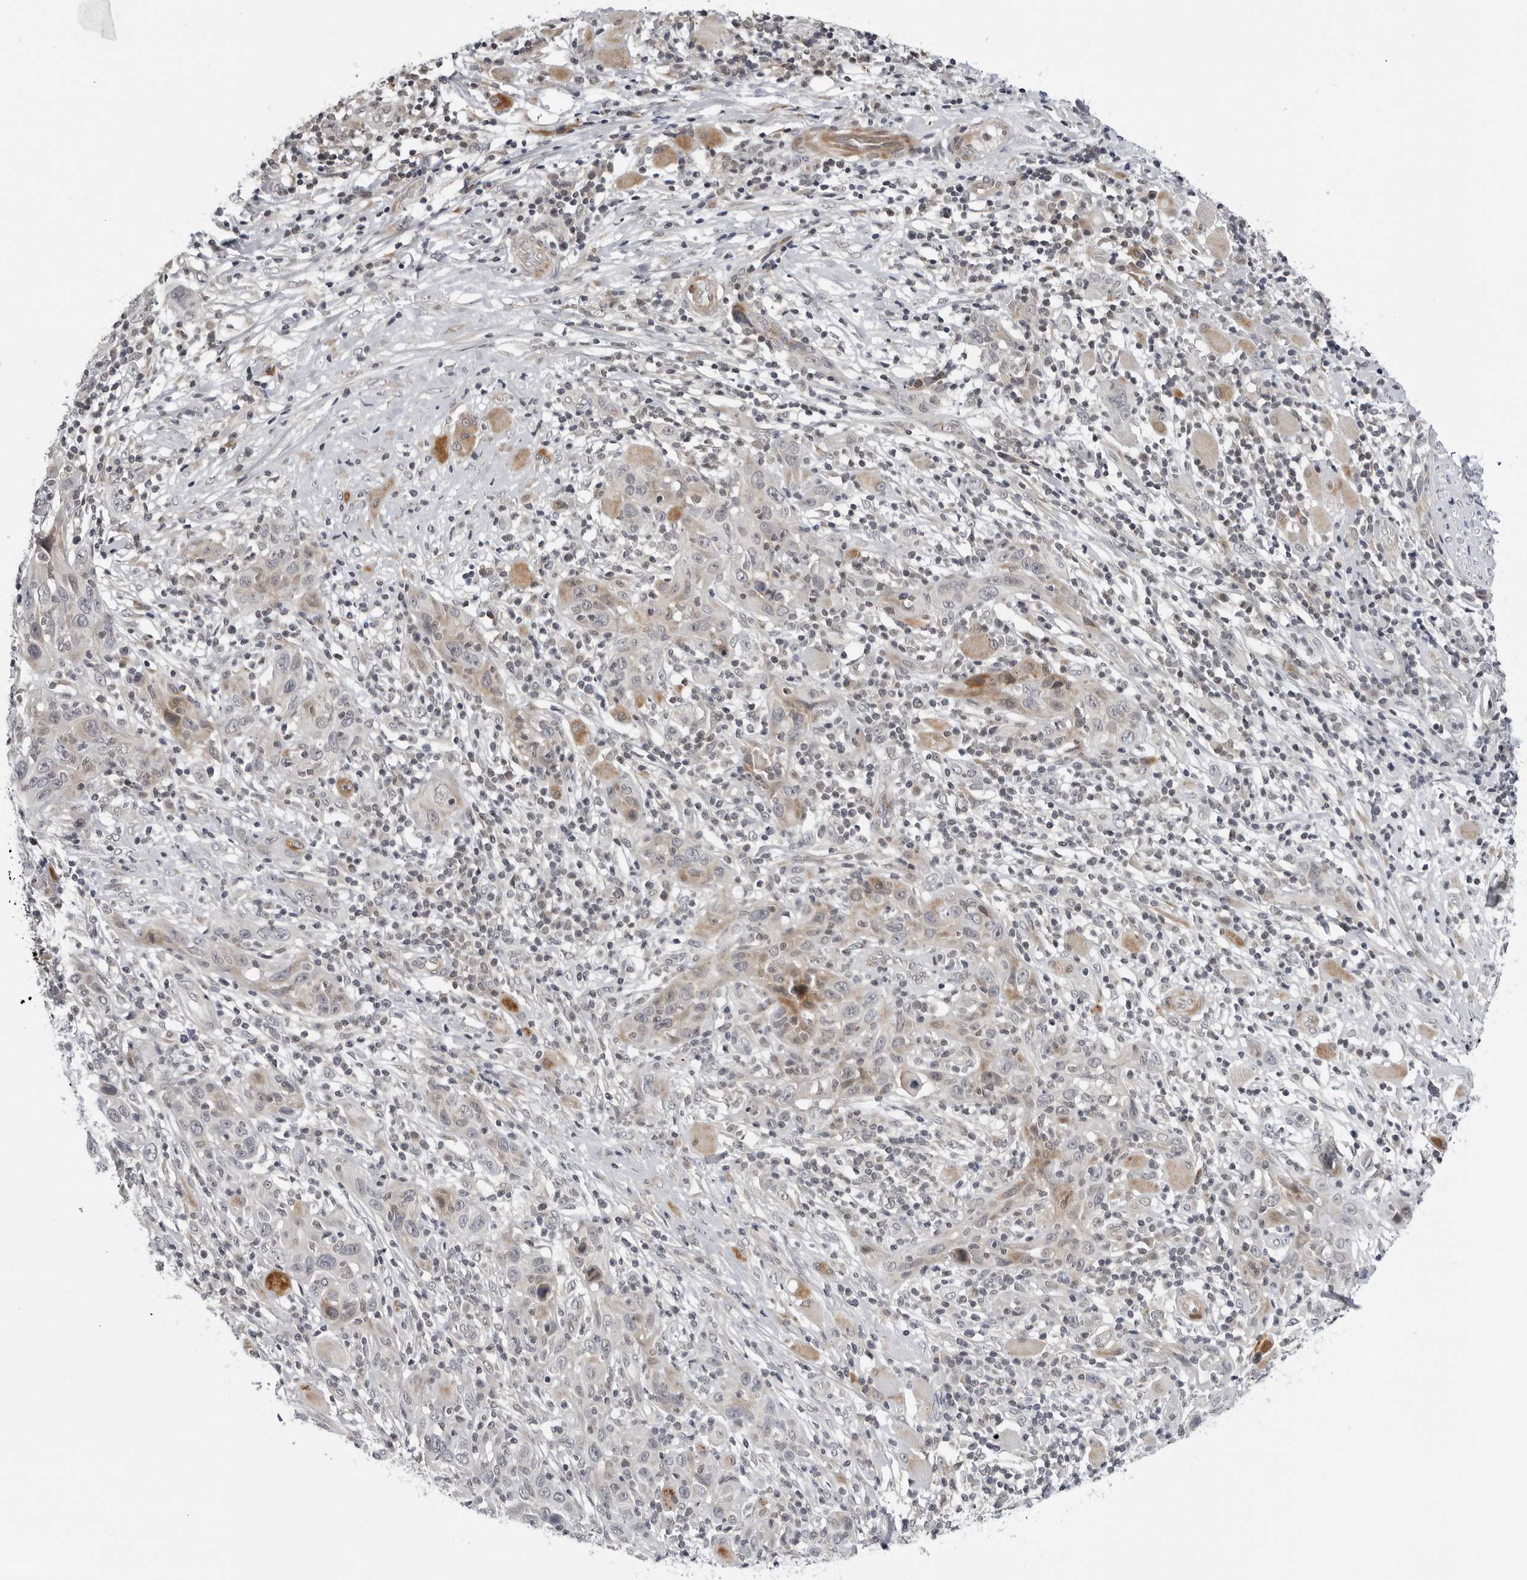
{"staining": {"intensity": "weak", "quantity": "<25%", "location": "cytoplasmic/membranous"}, "tissue": "skin cancer", "cell_type": "Tumor cells", "image_type": "cancer", "snomed": [{"axis": "morphology", "description": "Squamous cell carcinoma, NOS"}, {"axis": "topography", "description": "Skin"}], "caption": "DAB (3,3'-diaminobenzidine) immunohistochemical staining of skin cancer (squamous cell carcinoma) reveals no significant staining in tumor cells.", "gene": "ADAMTS5", "patient": {"sex": "female", "age": 88}}